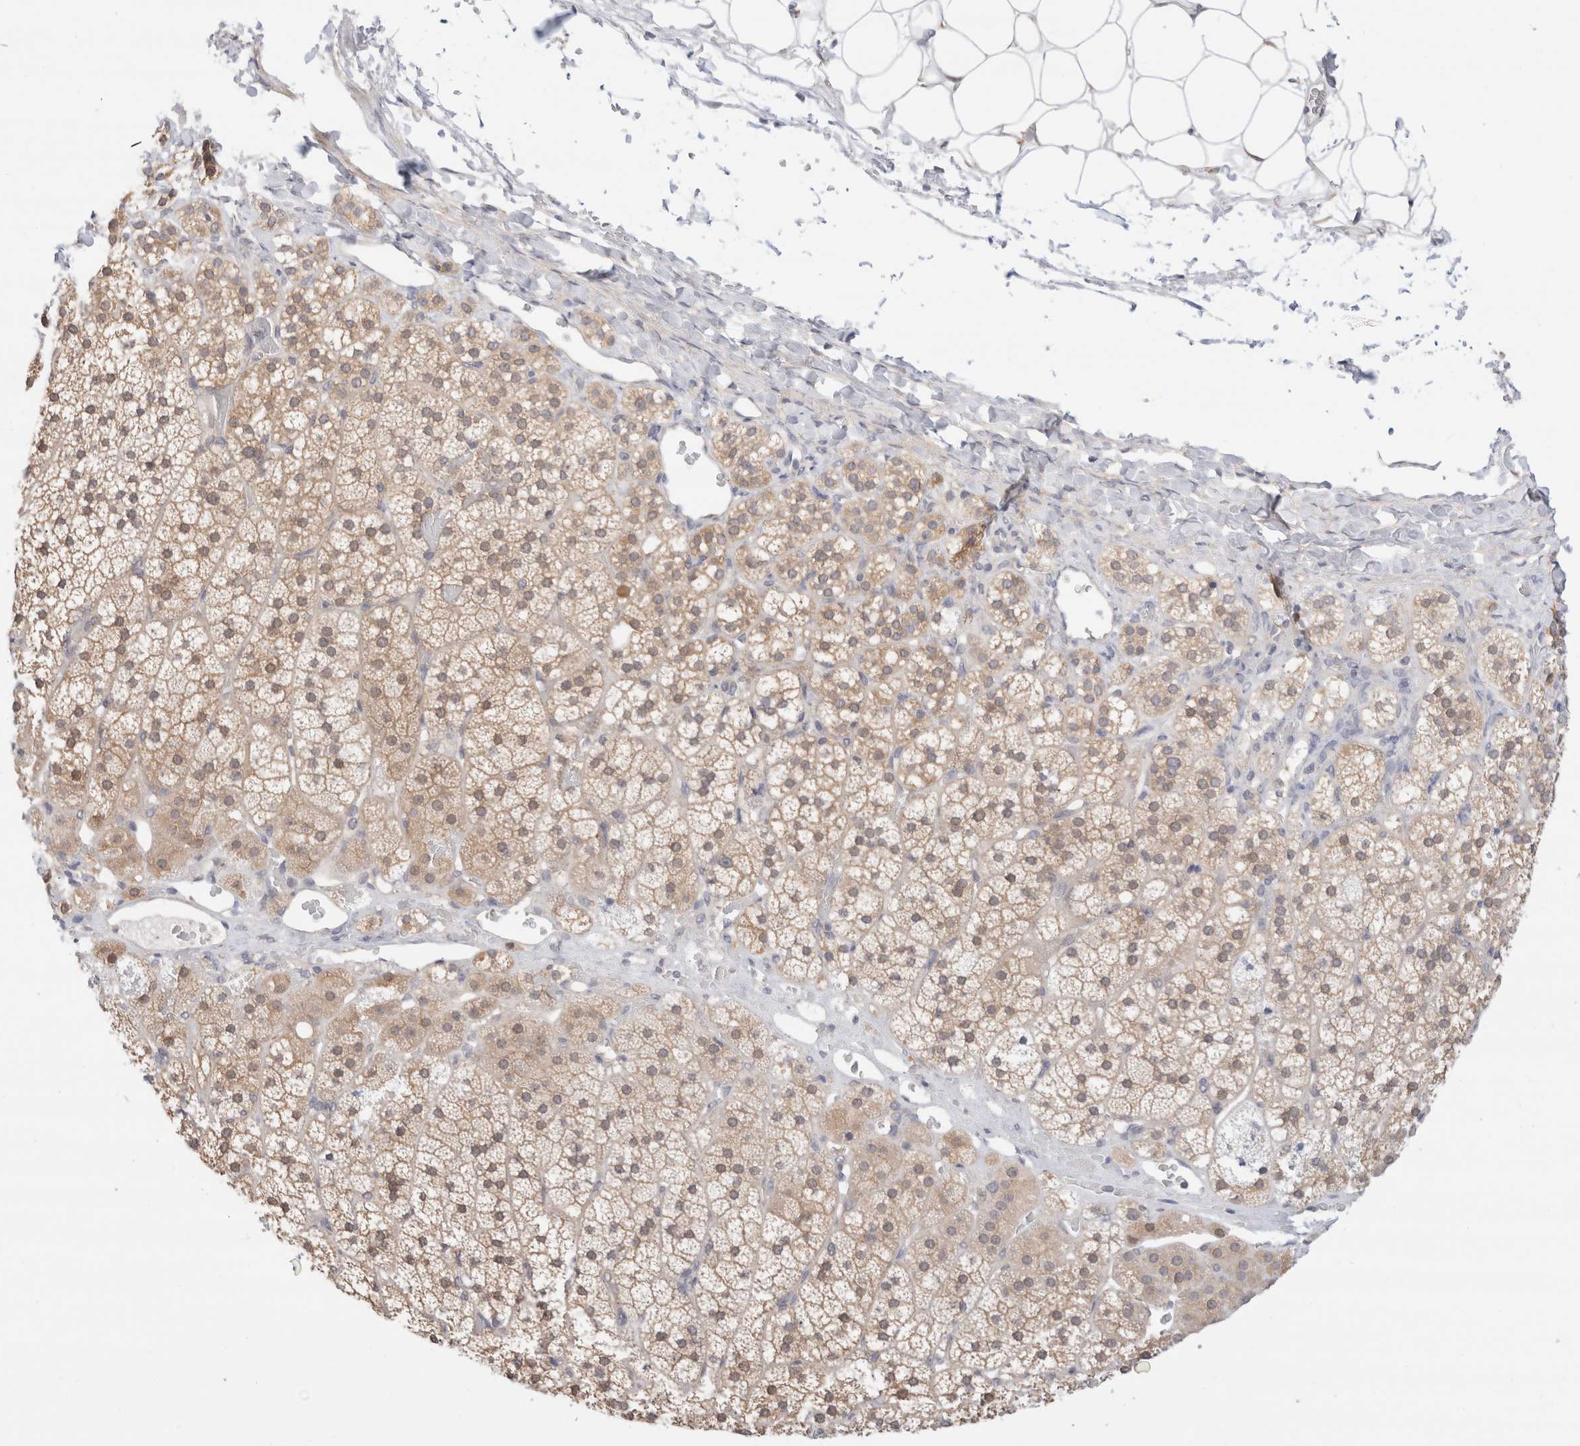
{"staining": {"intensity": "moderate", "quantity": ">75%", "location": "cytoplasmic/membranous"}, "tissue": "adrenal gland", "cell_type": "Glandular cells", "image_type": "normal", "snomed": [{"axis": "morphology", "description": "Normal tissue, NOS"}, {"axis": "topography", "description": "Adrenal gland"}], "caption": "Protein staining by immunohistochemistry (IHC) reveals moderate cytoplasmic/membranous positivity in about >75% of glandular cells in unremarkable adrenal gland. (Stains: DAB (3,3'-diaminobenzidine) in brown, nuclei in blue, Microscopy: brightfield microscopy at high magnification).", "gene": "C17orf97", "patient": {"sex": "female", "age": 44}}